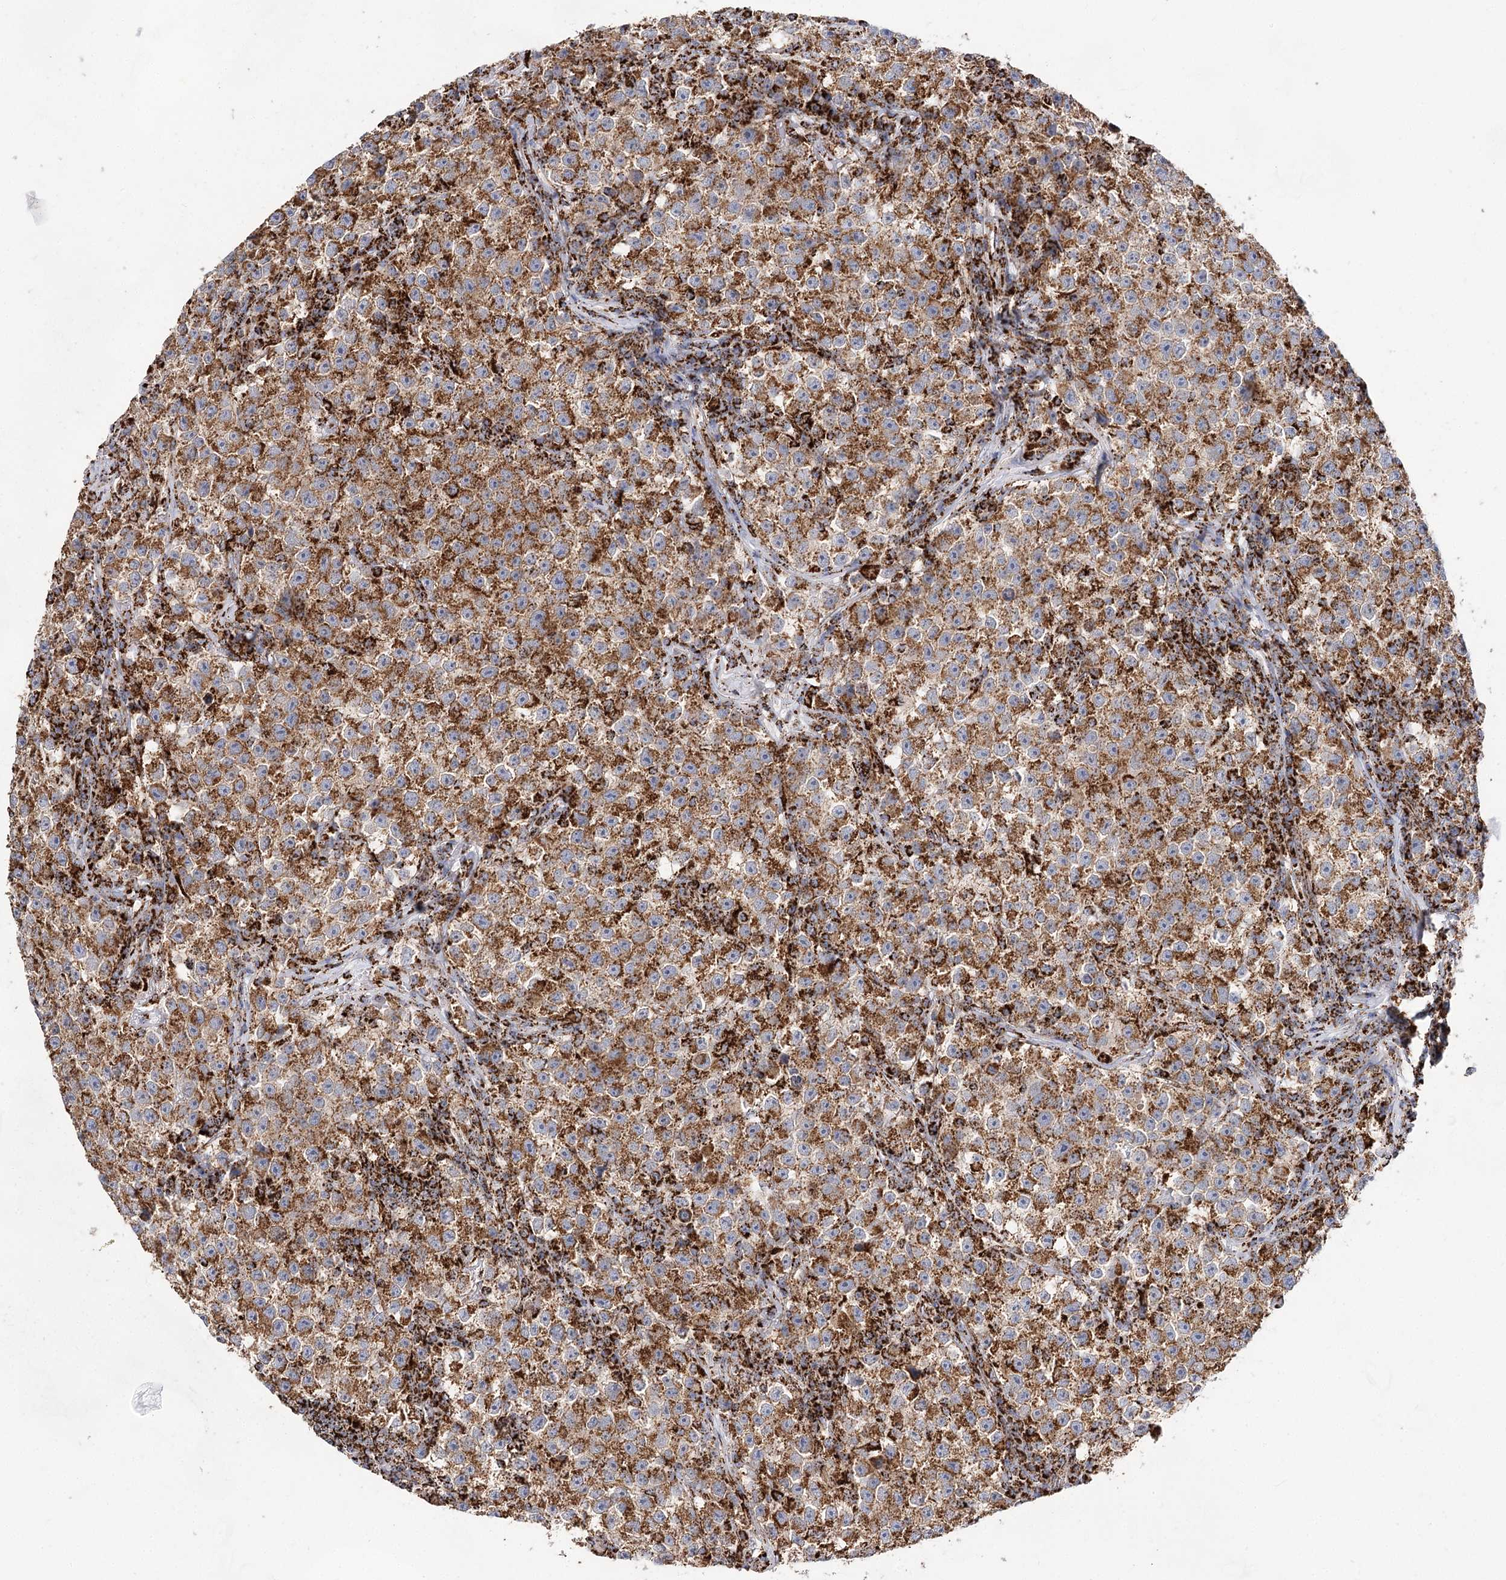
{"staining": {"intensity": "strong", "quantity": ">75%", "location": "cytoplasmic/membranous"}, "tissue": "testis cancer", "cell_type": "Tumor cells", "image_type": "cancer", "snomed": [{"axis": "morphology", "description": "Seminoma, NOS"}, {"axis": "topography", "description": "Testis"}], "caption": "Protein analysis of seminoma (testis) tissue displays strong cytoplasmic/membranous positivity in about >75% of tumor cells.", "gene": "NADK2", "patient": {"sex": "male", "age": 22}}